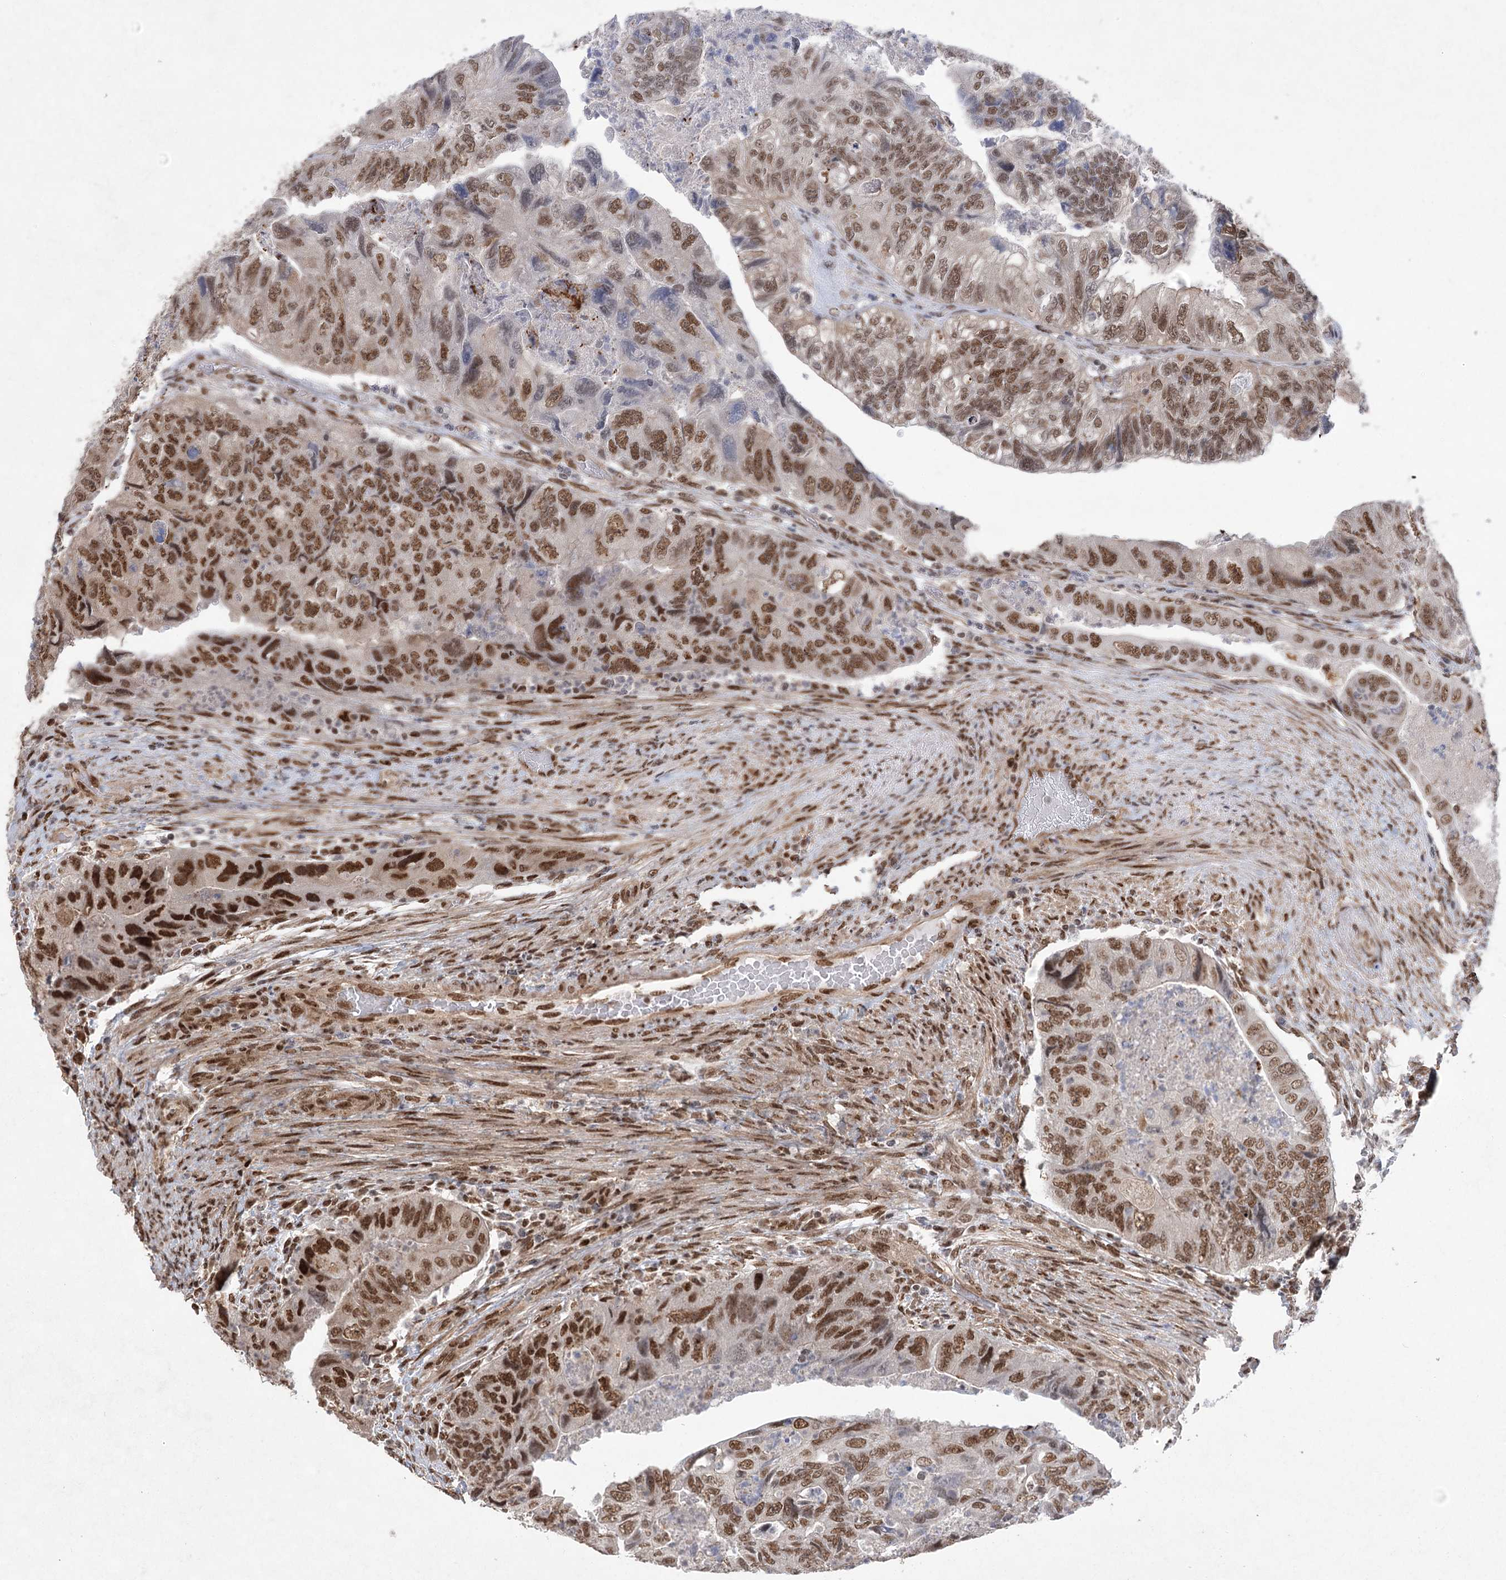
{"staining": {"intensity": "strong", "quantity": ">75%", "location": "nuclear"}, "tissue": "colorectal cancer", "cell_type": "Tumor cells", "image_type": "cancer", "snomed": [{"axis": "morphology", "description": "Adenocarcinoma, NOS"}, {"axis": "topography", "description": "Rectum"}], "caption": "Adenocarcinoma (colorectal) stained with DAB (3,3'-diaminobenzidine) IHC reveals high levels of strong nuclear staining in about >75% of tumor cells.", "gene": "ZCCHC8", "patient": {"sex": "male", "age": 63}}